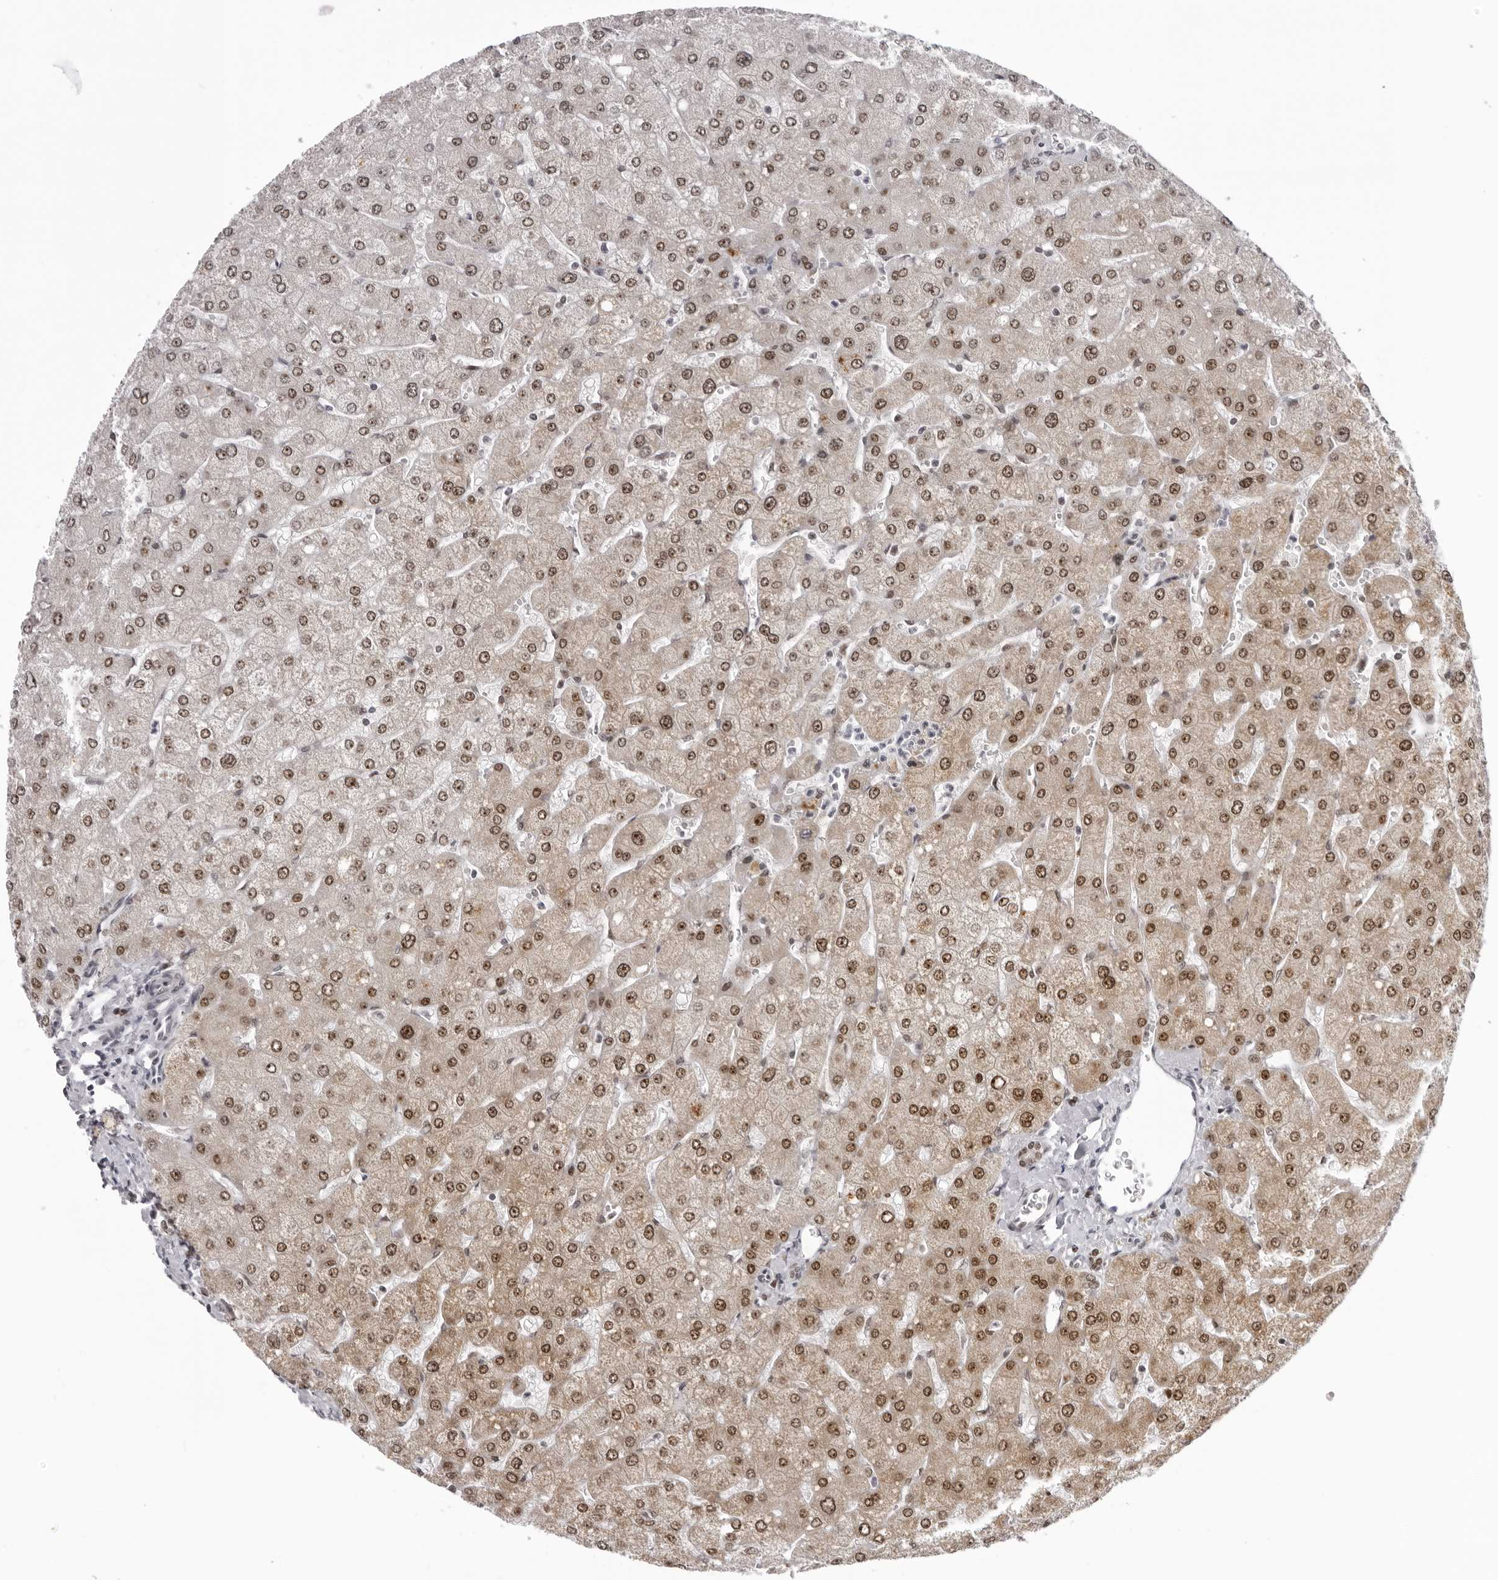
{"staining": {"intensity": "negative", "quantity": "none", "location": "none"}, "tissue": "liver", "cell_type": "Cholangiocytes", "image_type": "normal", "snomed": [{"axis": "morphology", "description": "Normal tissue, NOS"}, {"axis": "topography", "description": "Liver"}], "caption": "Image shows no protein staining in cholangiocytes of unremarkable liver.", "gene": "HEXIM2", "patient": {"sex": "male", "age": 55}}